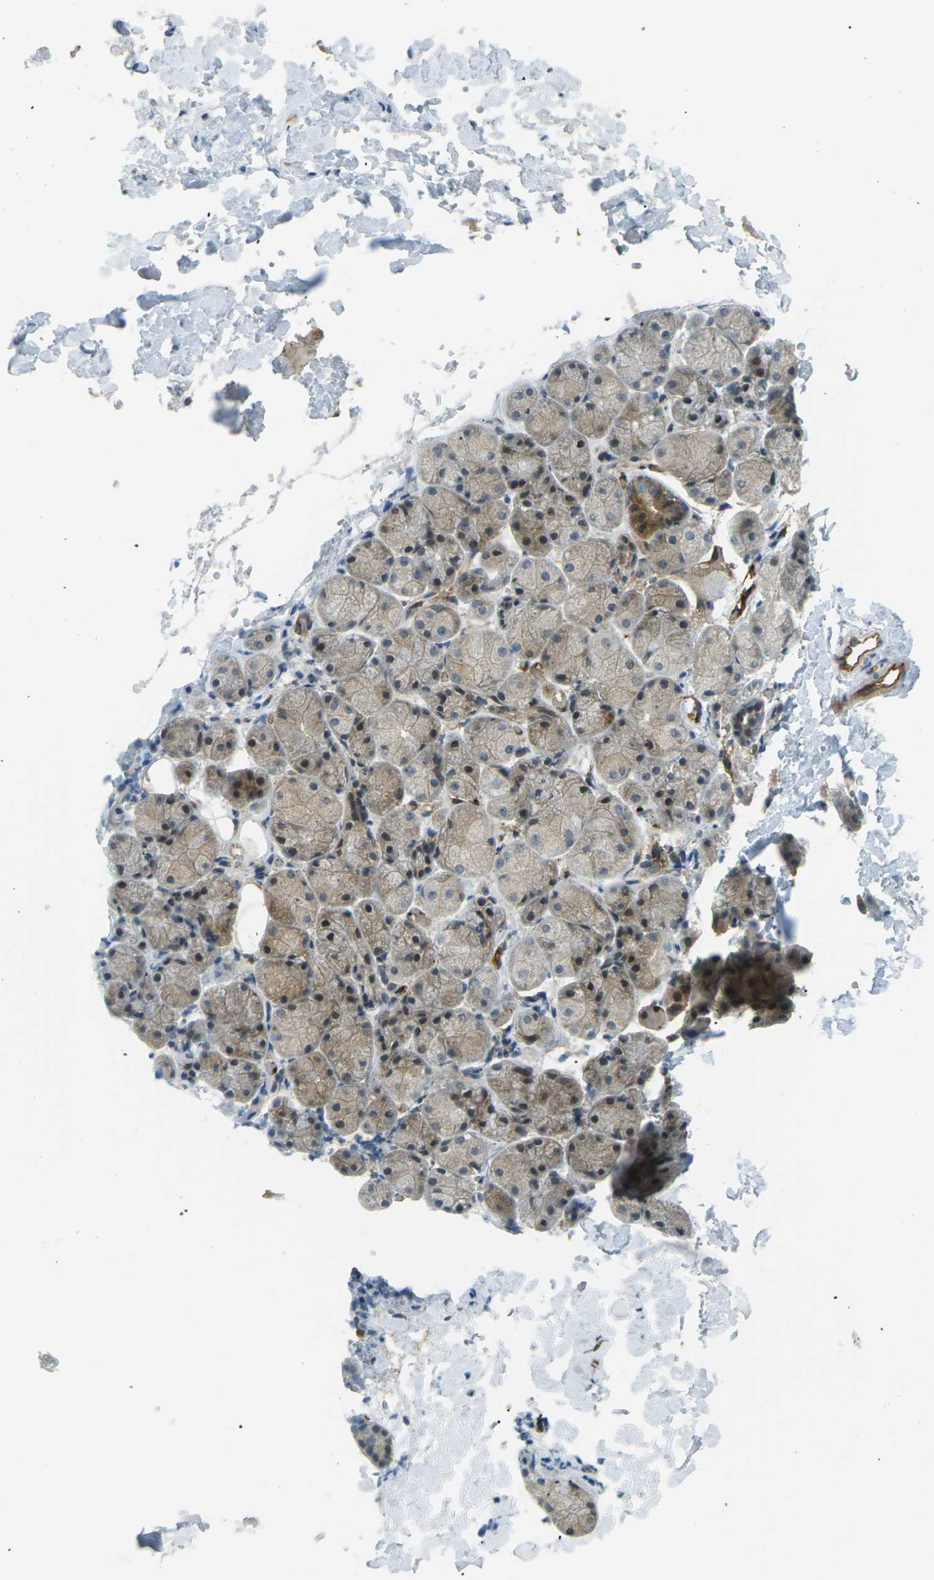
{"staining": {"intensity": "moderate", "quantity": "25%-75%", "location": "cytoplasmic/membranous"}, "tissue": "salivary gland", "cell_type": "Glandular cells", "image_type": "normal", "snomed": [{"axis": "morphology", "description": "Normal tissue, NOS"}, {"axis": "topography", "description": "Salivary gland"}], "caption": "A histopathology image of salivary gland stained for a protein exhibits moderate cytoplasmic/membranous brown staining in glandular cells. The staining was performed using DAB (3,3'-diaminobenzidine) to visualize the protein expression in brown, while the nuclei were stained in blue with hematoxylin (Magnification: 20x).", "gene": "S1PR1", "patient": {"sex": "female", "age": 24}}